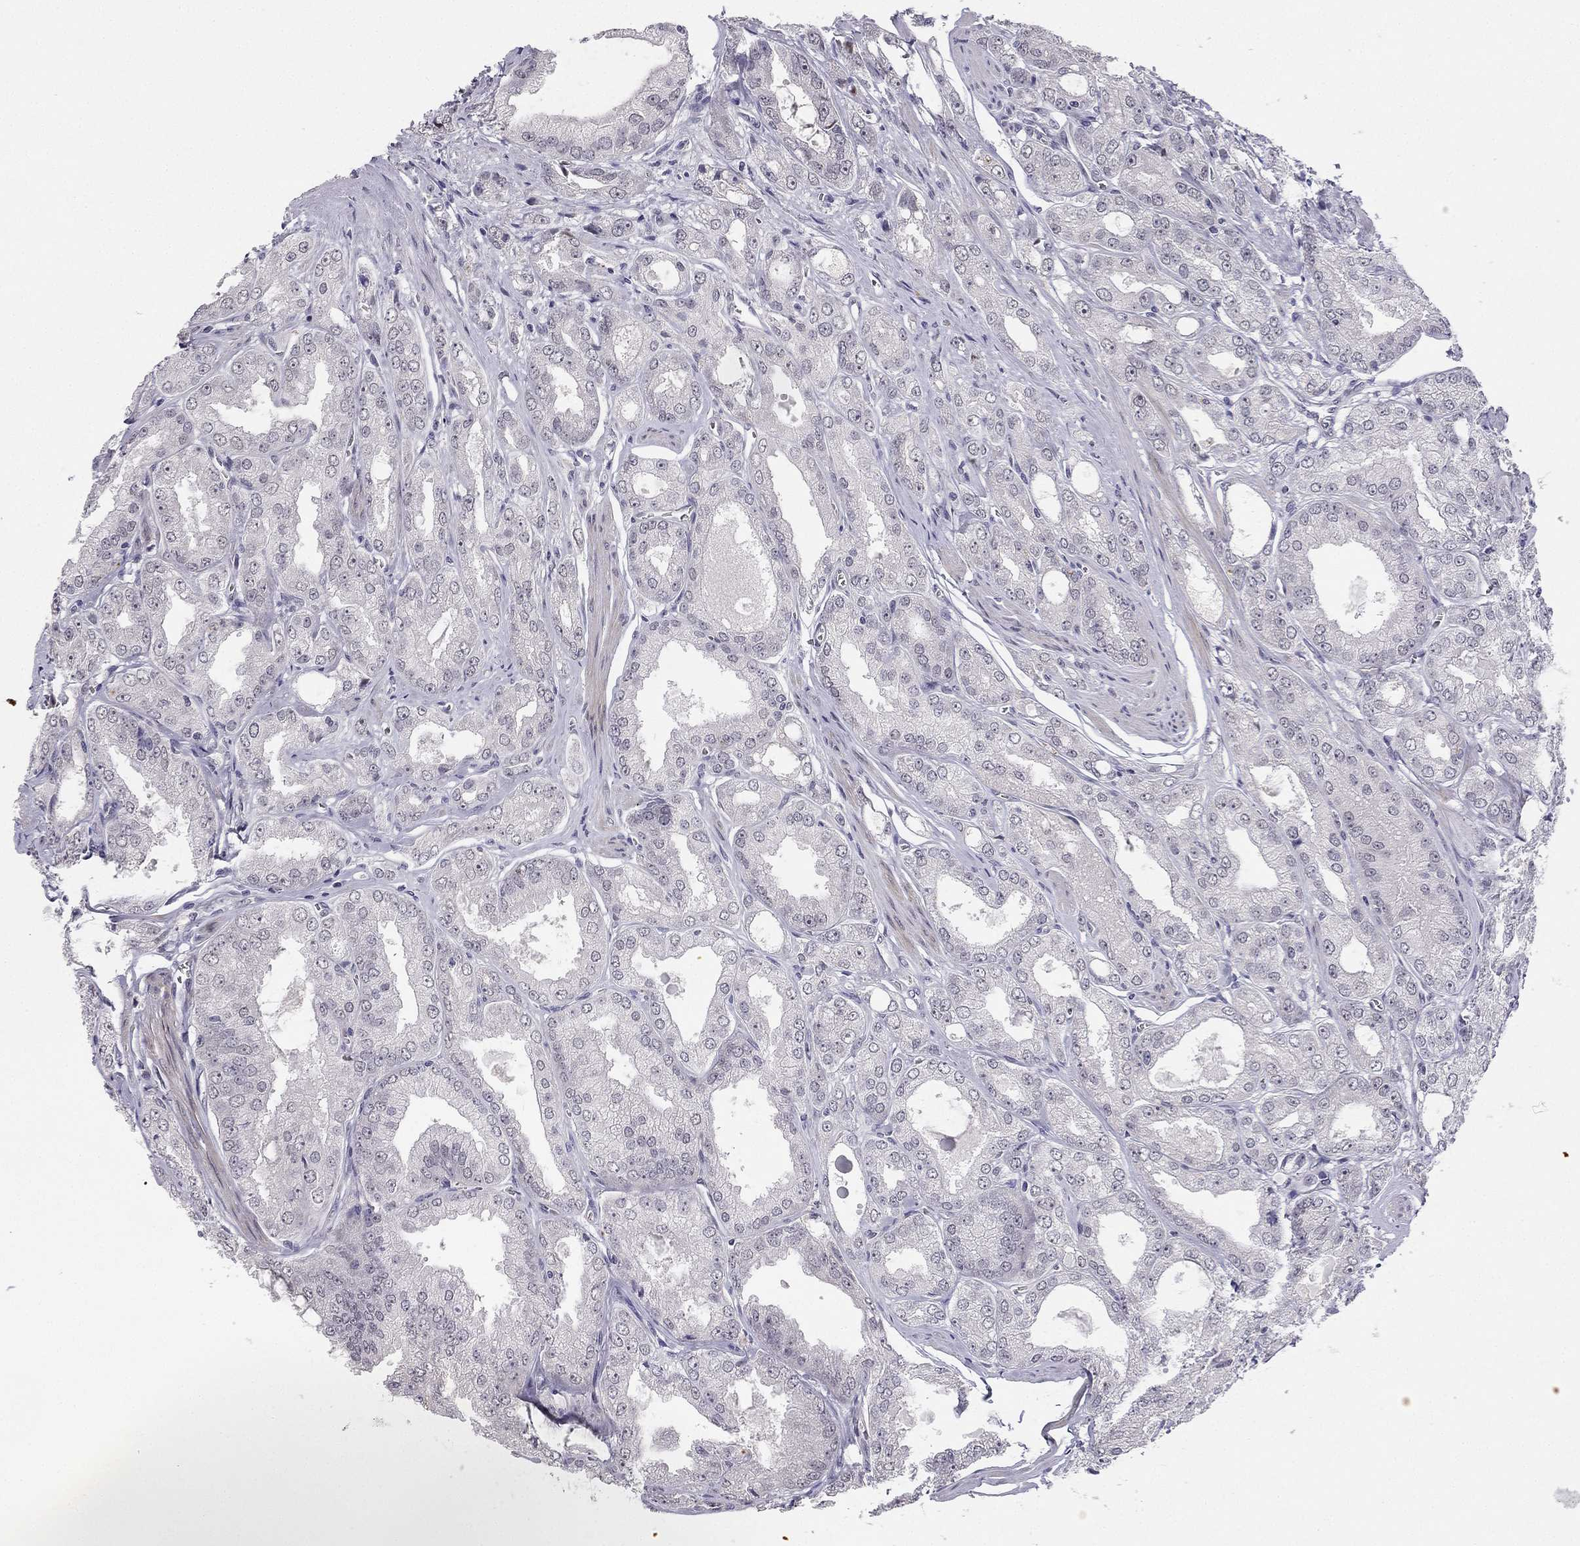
{"staining": {"intensity": "negative", "quantity": "none", "location": "none"}, "tissue": "prostate cancer", "cell_type": "Tumor cells", "image_type": "cancer", "snomed": [{"axis": "morphology", "description": "Adenocarcinoma, NOS"}, {"axis": "morphology", "description": "Adenocarcinoma, High grade"}, {"axis": "topography", "description": "Prostate"}], "caption": "There is no significant positivity in tumor cells of prostate high-grade adenocarcinoma.", "gene": "CHST8", "patient": {"sex": "male", "age": 70}}